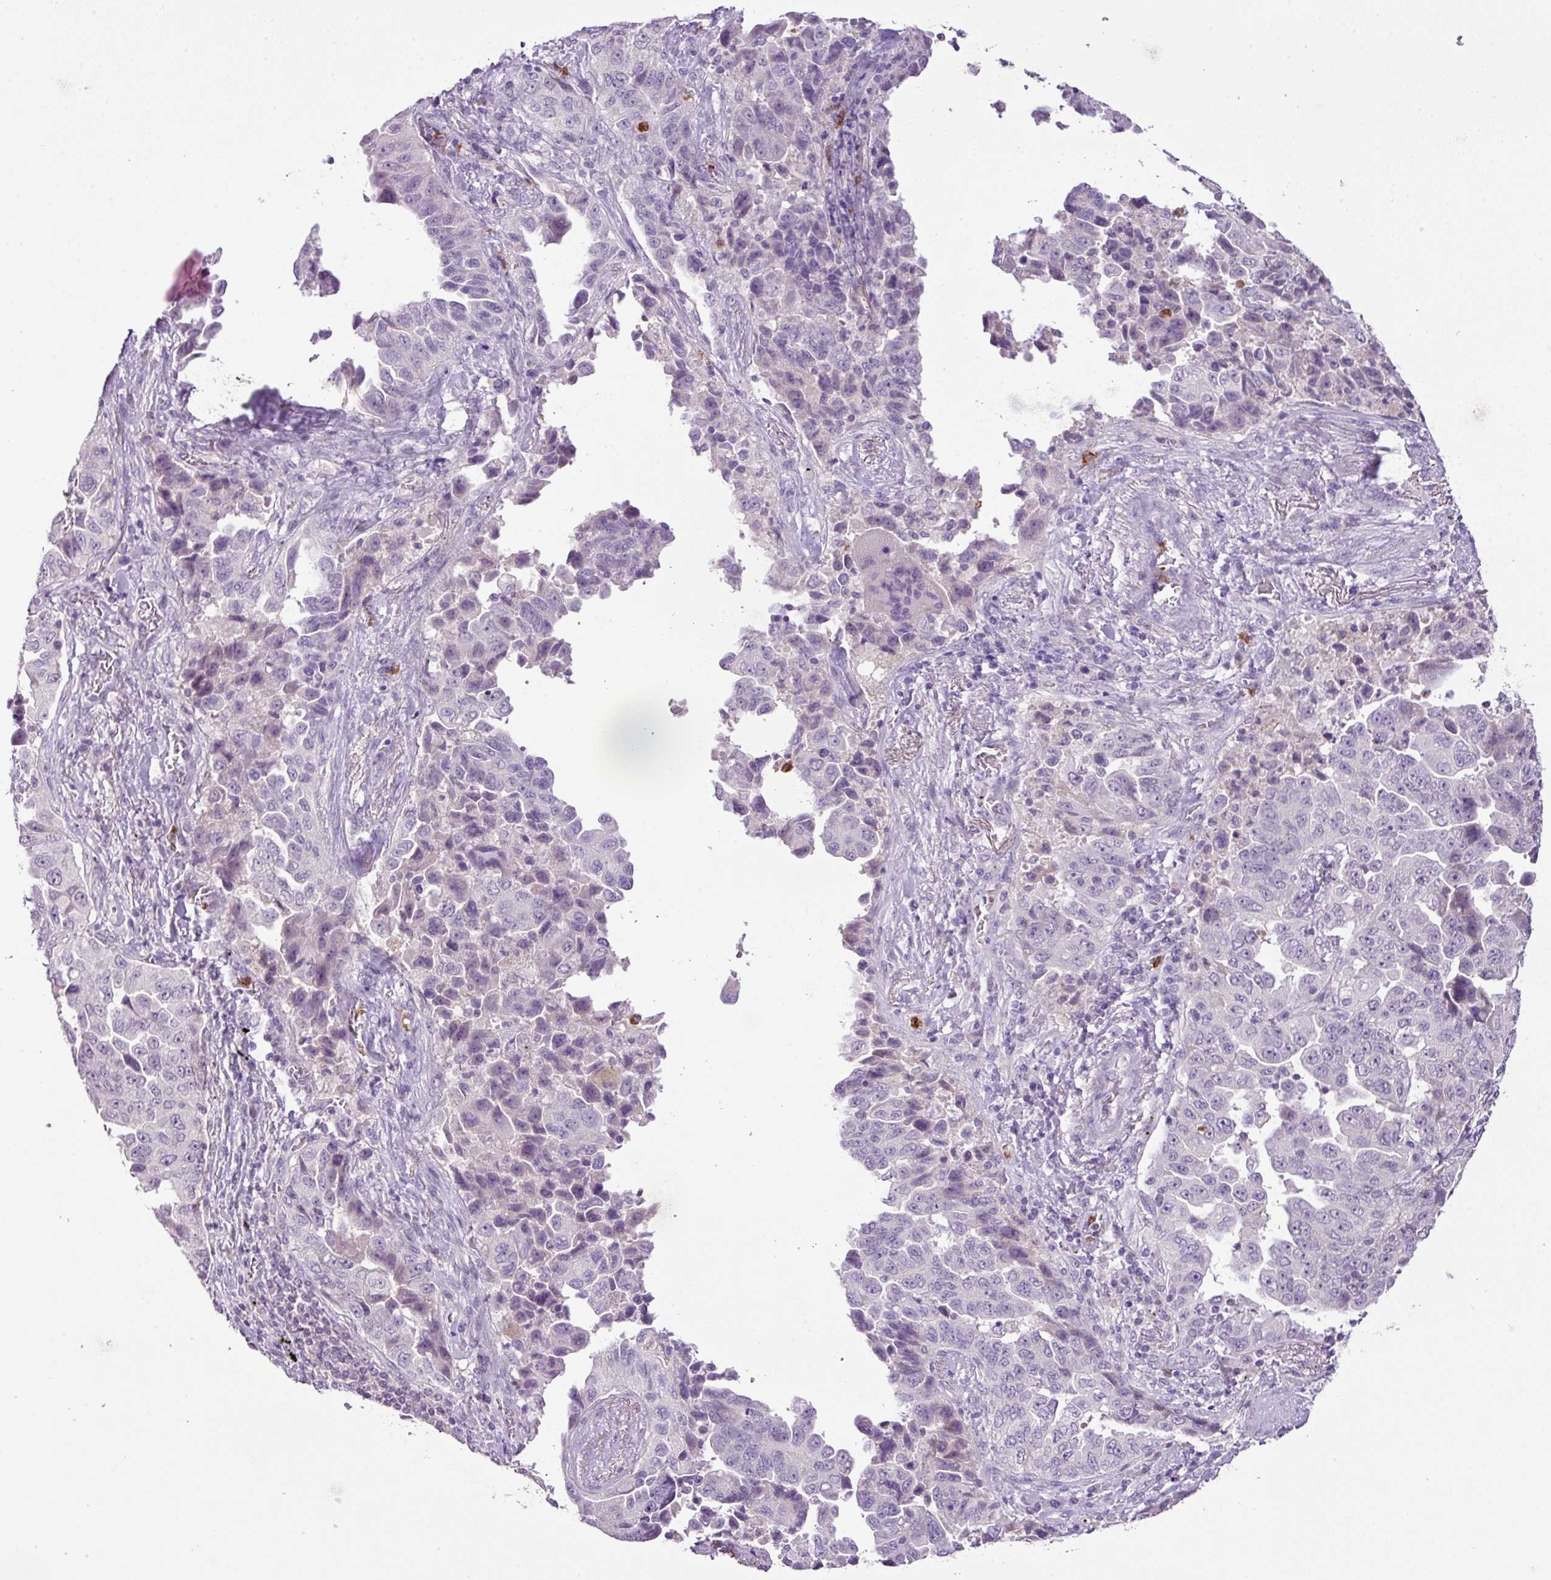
{"staining": {"intensity": "negative", "quantity": "none", "location": "none"}, "tissue": "lung cancer", "cell_type": "Tumor cells", "image_type": "cancer", "snomed": [{"axis": "morphology", "description": "Adenocarcinoma, NOS"}, {"axis": "topography", "description": "Lung"}], "caption": "Tumor cells show no significant protein staining in lung cancer (adenocarcinoma). (Brightfield microscopy of DAB immunohistochemistry (IHC) at high magnification).", "gene": "HTR3E", "patient": {"sex": "female", "age": 51}}